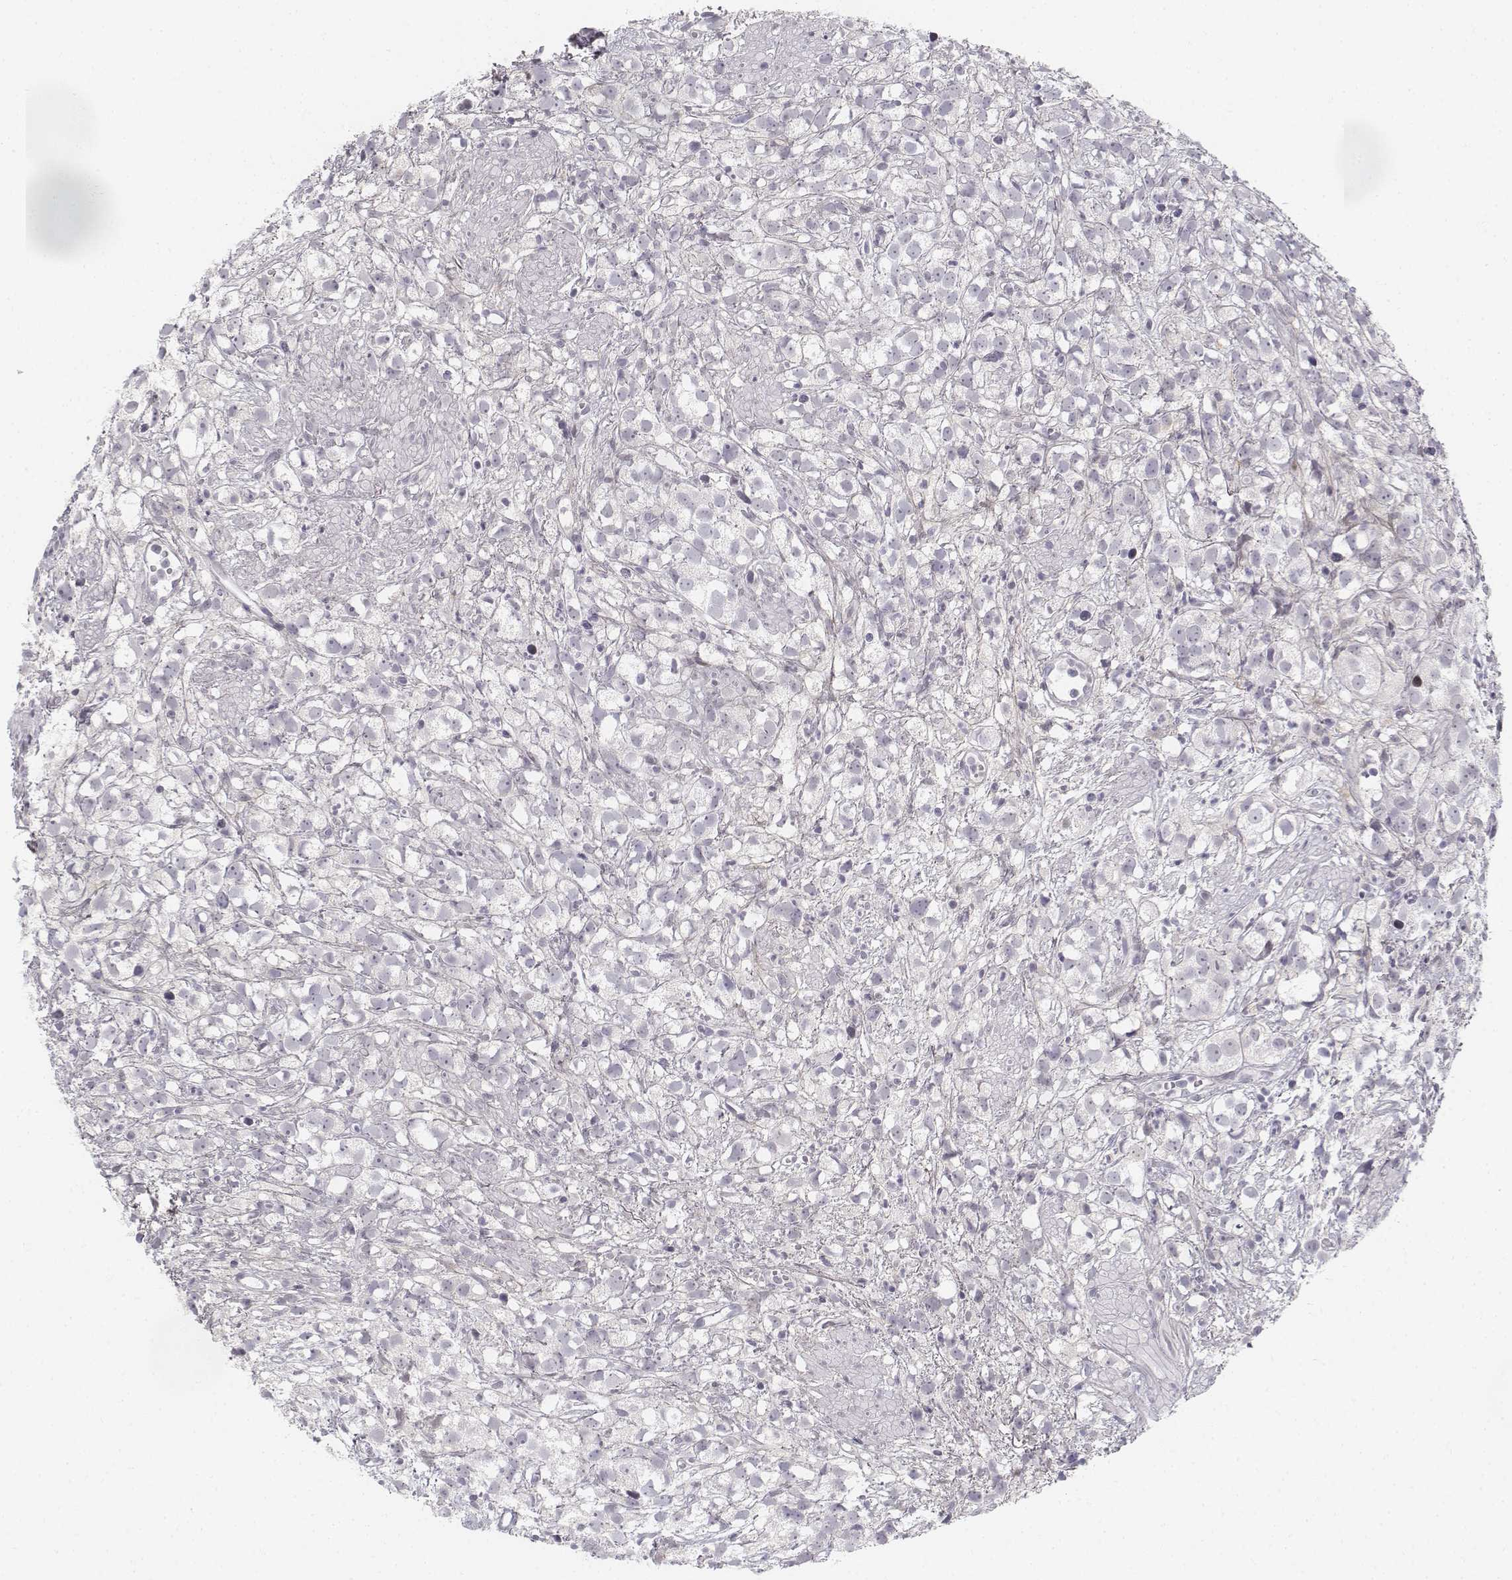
{"staining": {"intensity": "negative", "quantity": "none", "location": "none"}, "tissue": "prostate cancer", "cell_type": "Tumor cells", "image_type": "cancer", "snomed": [{"axis": "morphology", "description": "Adenocarcinoma, High grade"}, {"axis": "topography", "description": "Prostate"}], "caption": "IHC image of neoplastic tissue: prostate cancer stained with DAB displays no significant protein positivity in tumor cells.", "gene": "KRT84", "patient": {"sex": "male", "age": 68}}